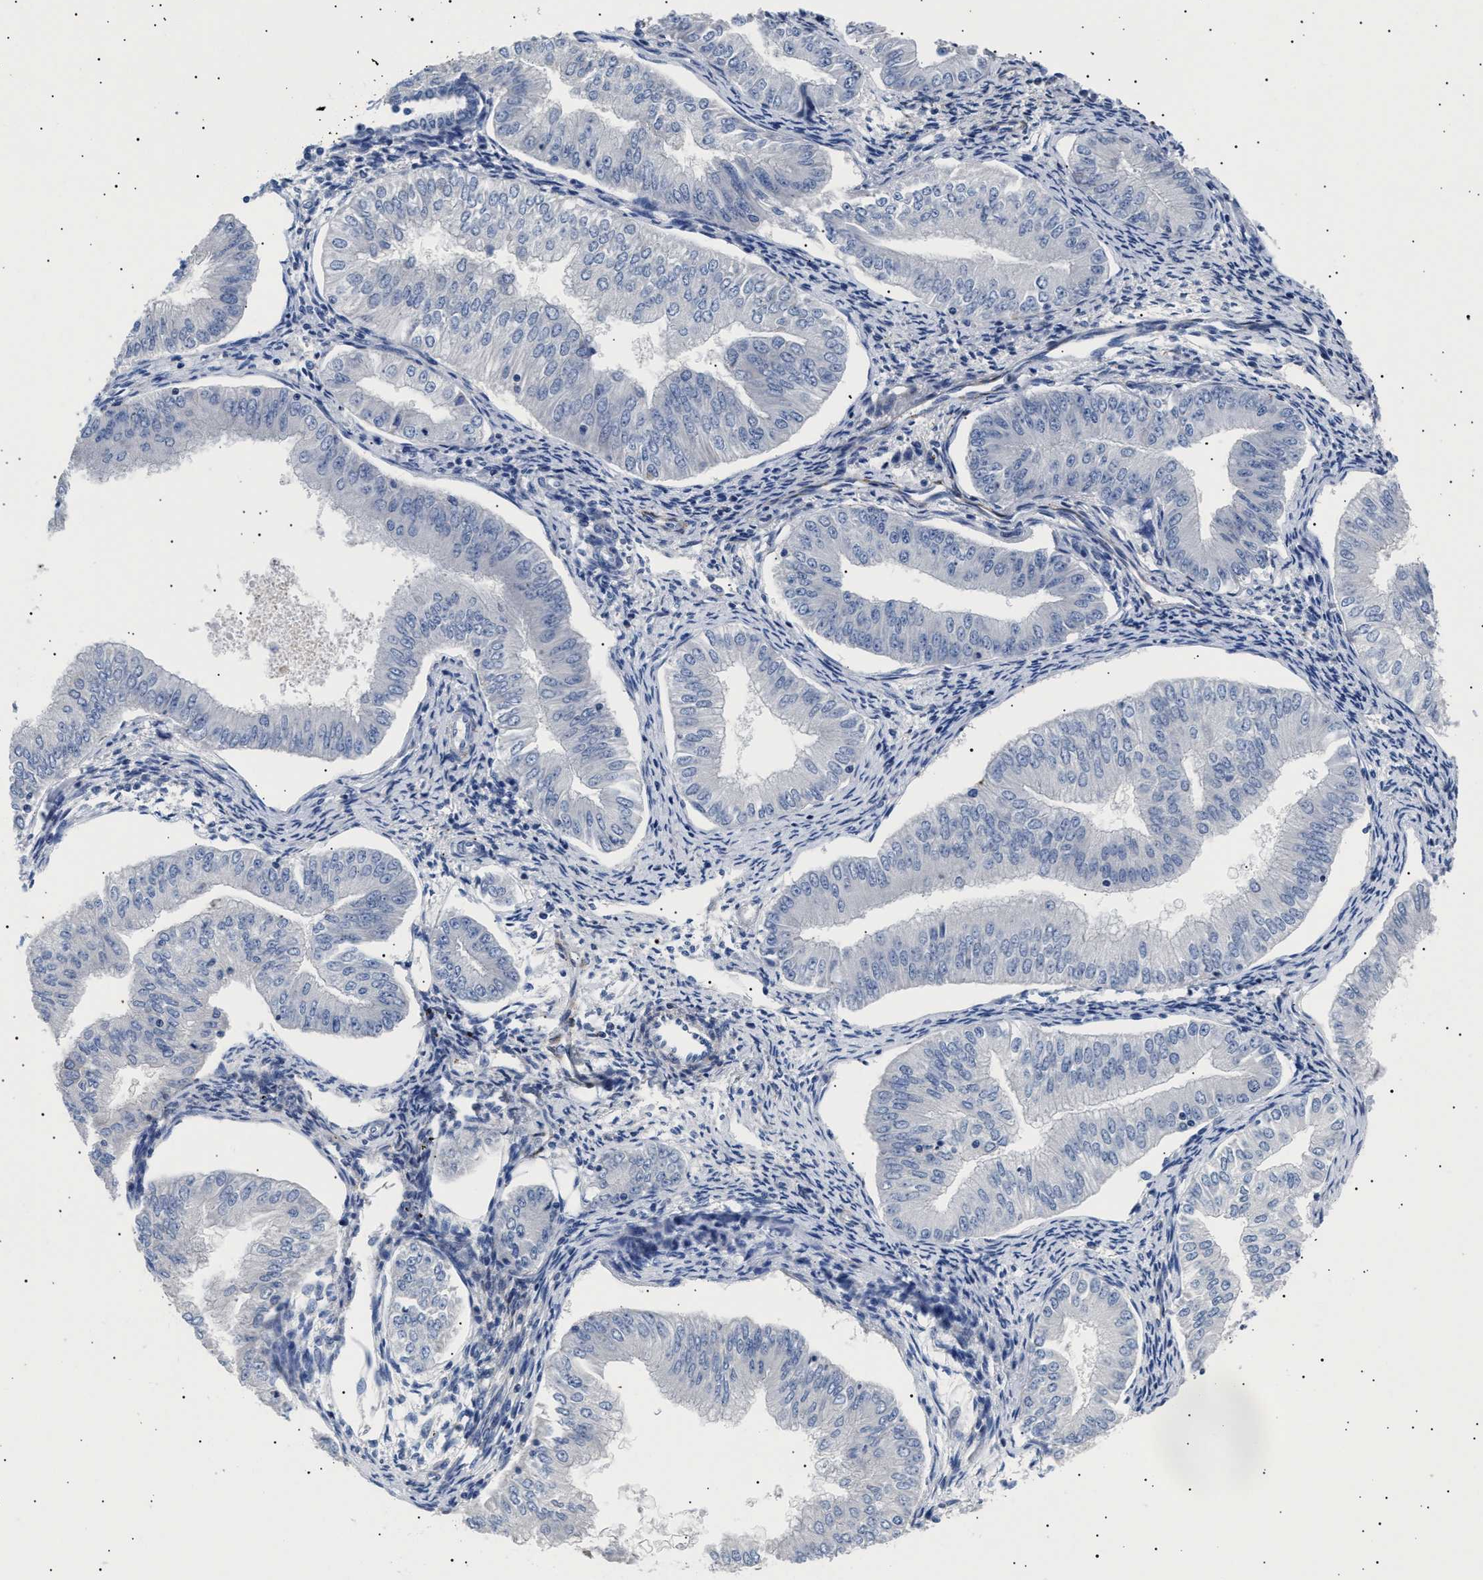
{"staining": {"intensity": "negative", "quantity": "none", "location": "none"}, "tissue": "endometrial cancer", "cell_type": "Tumor cells", "image_type": "cancer", "snomed": [{"axis": "morphology", "description": "Normal tissue, NOS"}, {"axis": "morphology", "description": "Adenocarcinoma, NOS"}, {"axis": "topography", "description": "Endometrium"}], "caption": "There is no significant expression in tumor cells of endometrial adenocarcinoma.", "gene": "HEMGN", "patient": {"sex": "female", "age": 53}}